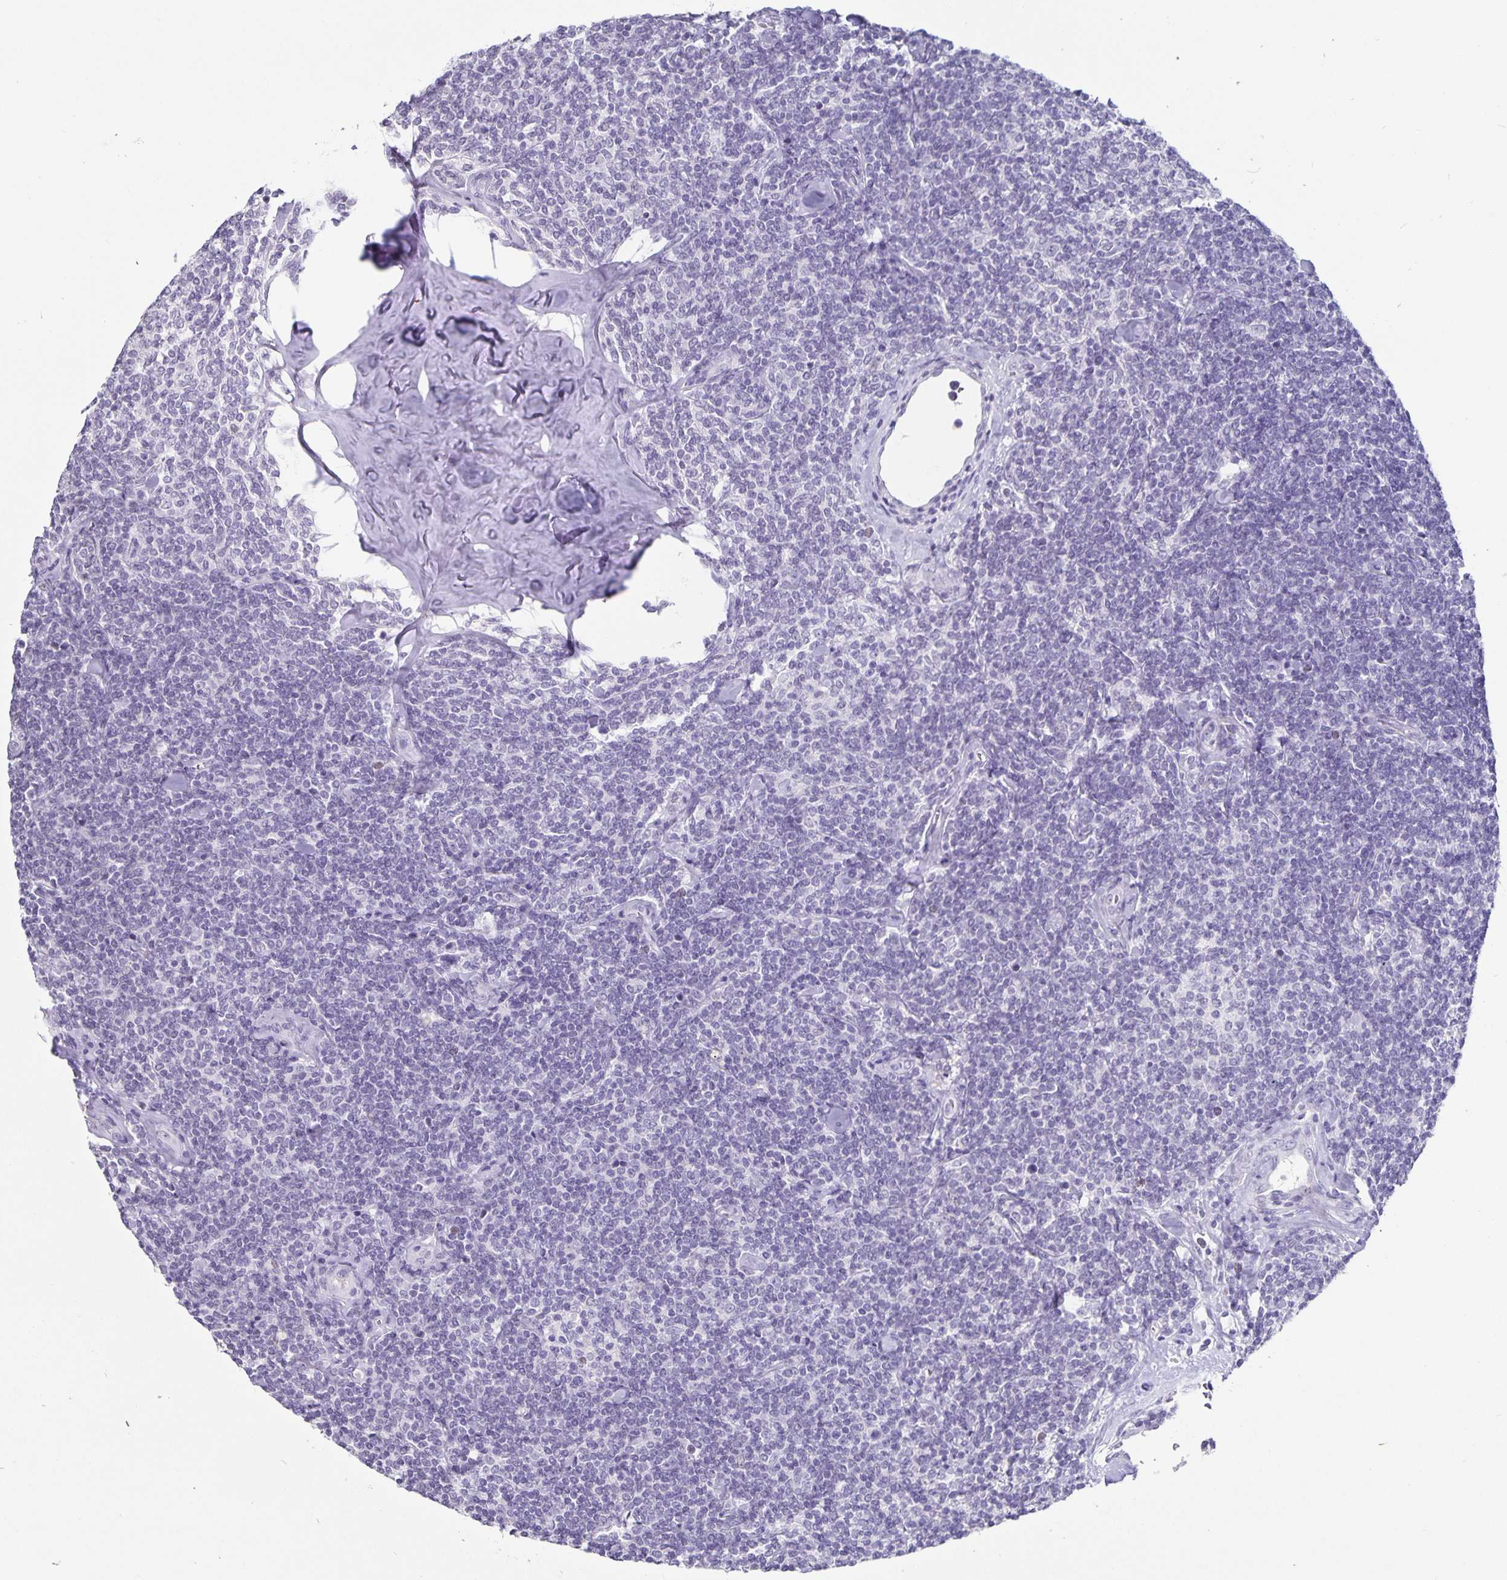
{"staining": {"intensity": "negative", "quantity": "none", "location": "none"}, "tissue": "lymphoma", "cell_type": "Tumor cells", "image_type": "cancer", "snomed": [{"axis": "morphology", "description": "Malignant lymphoma, non-Hodgkin's type, Low grade"}, {"axis": "topography", "description": "Lymph node"}], "caption": "DAB (3,3'-diaminobenzidine) immunohistochemical staining of low-grade malignant lymphoma, non-Hodgkin's type shows no significant expression in tumor cells.", "gene": "OLIG2", "patient": {"sex": "female", "age": 56}}